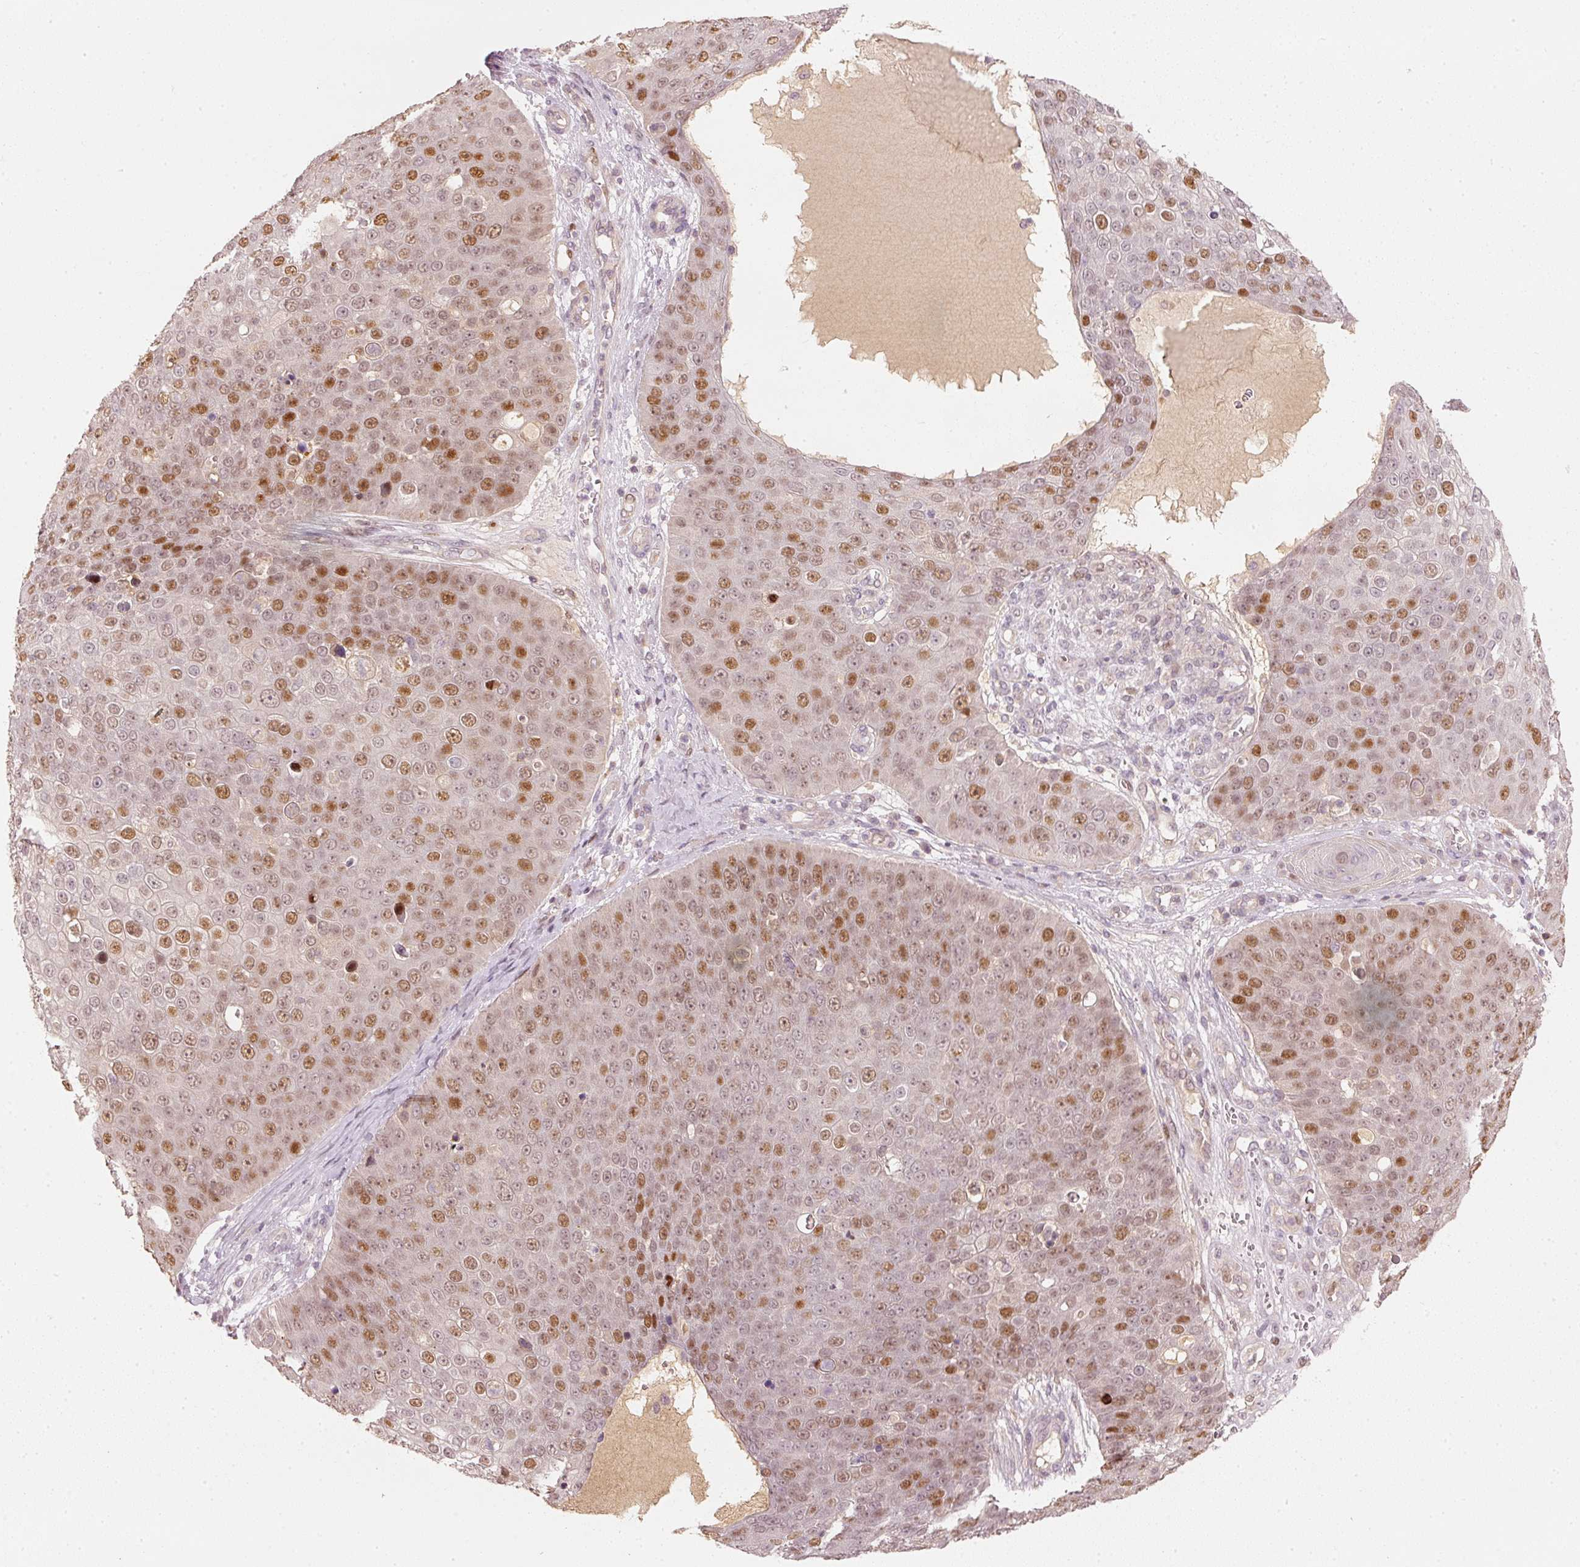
{"staining": {"intensity": "moderate", "quantity": "25%-75%", "location": "nuclear"}, "tissue": "skin cancer", "cell_type": "Tumor cells", "image_type": "cancer", "snomed": [{"axis": "morphology", "description": "Squamous cell carcinoma, NOS"}, {"axis": "topography", "description": "Skin"}], "caption": "Skin cancer (squamous cell carcinoma) was stained to show a protein in brown. There is medium levels of moderate nuclear staining in approximately 25%-75% of tumor cells.", "gene": "TREX2", "patient": {"sex": "male", "age": 71}}